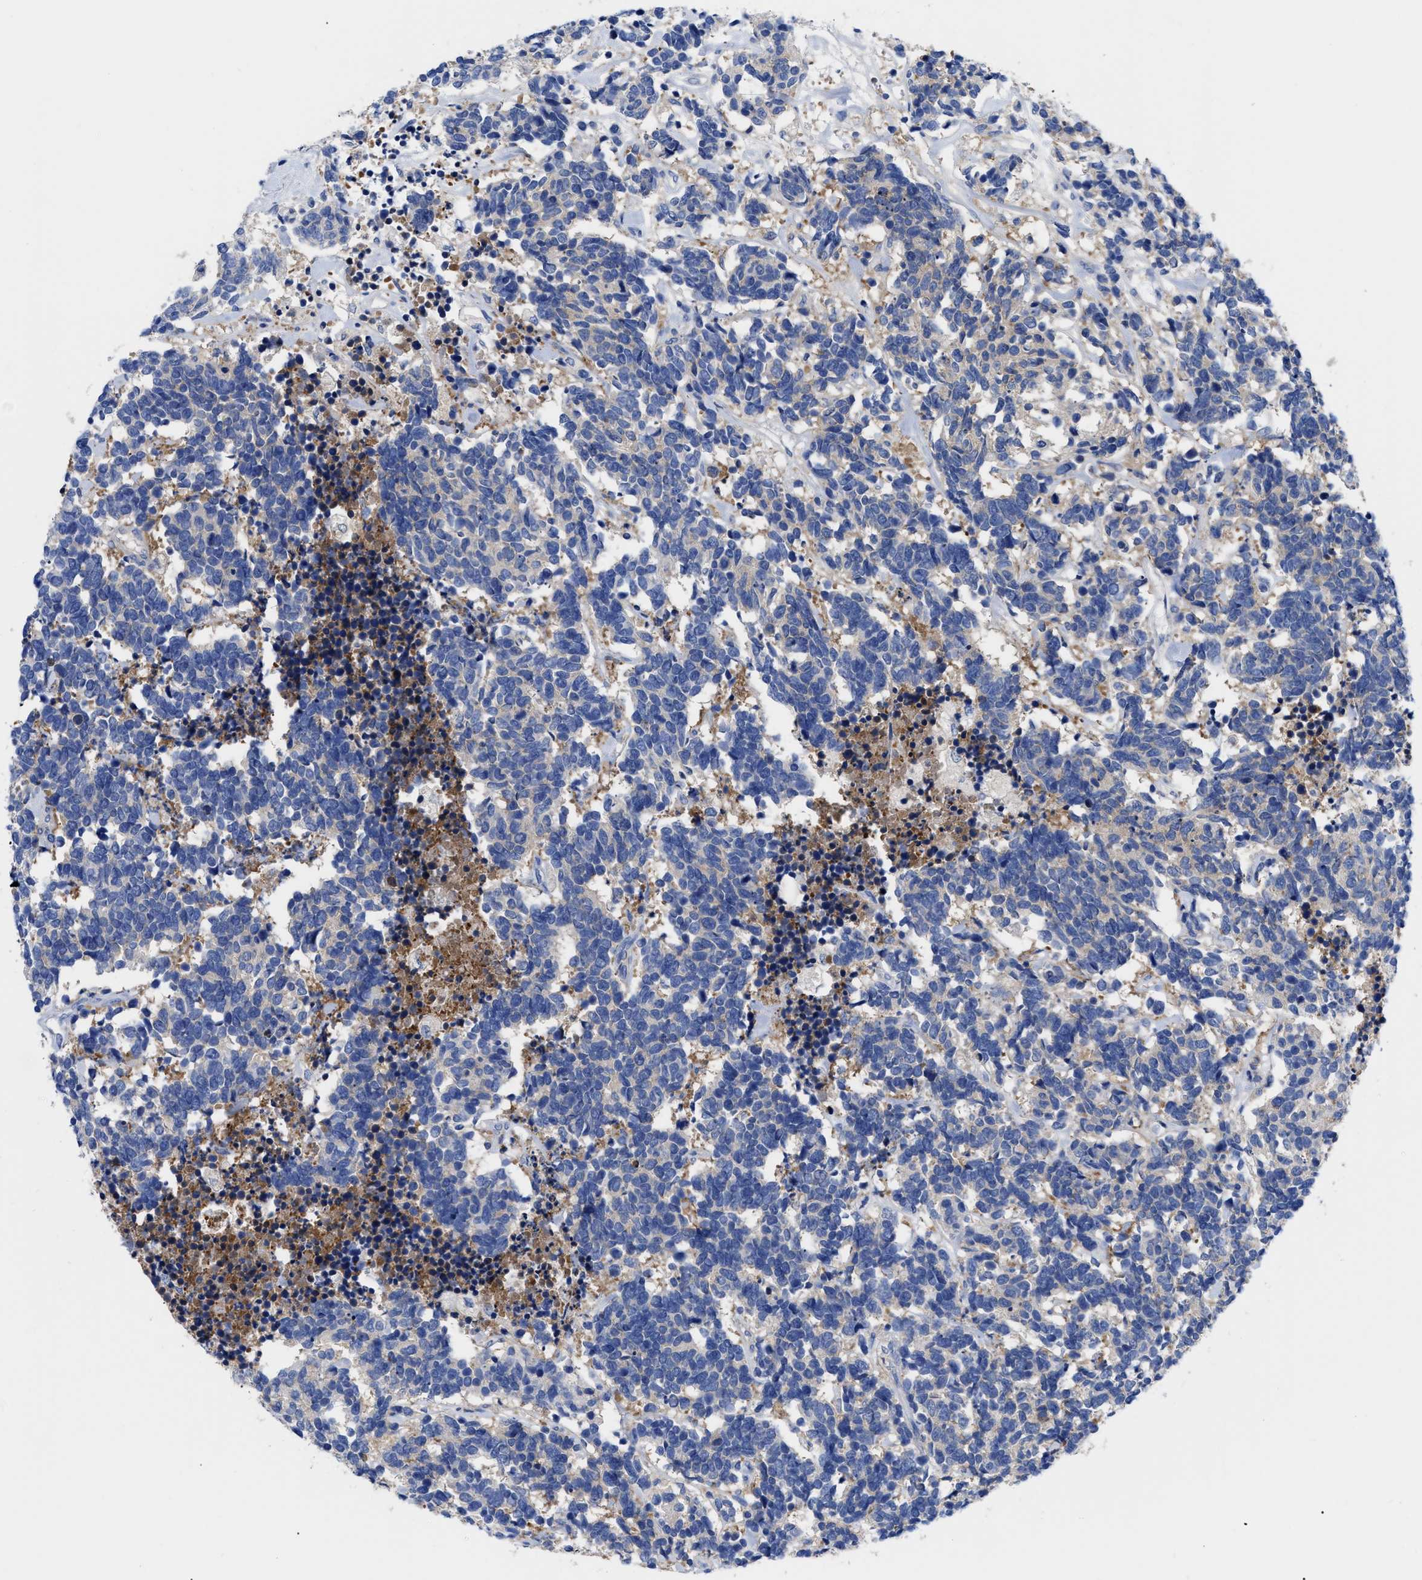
{"staining": {"intensity": "negative", "quantity": "none", "location": "none"}, "tissue": "carcinoid", "cell_type": "Tumor cells", "image_type": "cancer", "snomed": [{"axis": "morphology", "description": "Carcinoma, NOS"}, {"axis": "morphology", "description": "Carcinoid, malignant, NOS"}, {"axis": "topography", "description": "Urinary bladder"}], "caption": "Protein analysis of carcinoma exhibits no significant positivity in tumor cells.", "gene": "RBKS", "patient": {"sex": "male", "age": 57}}